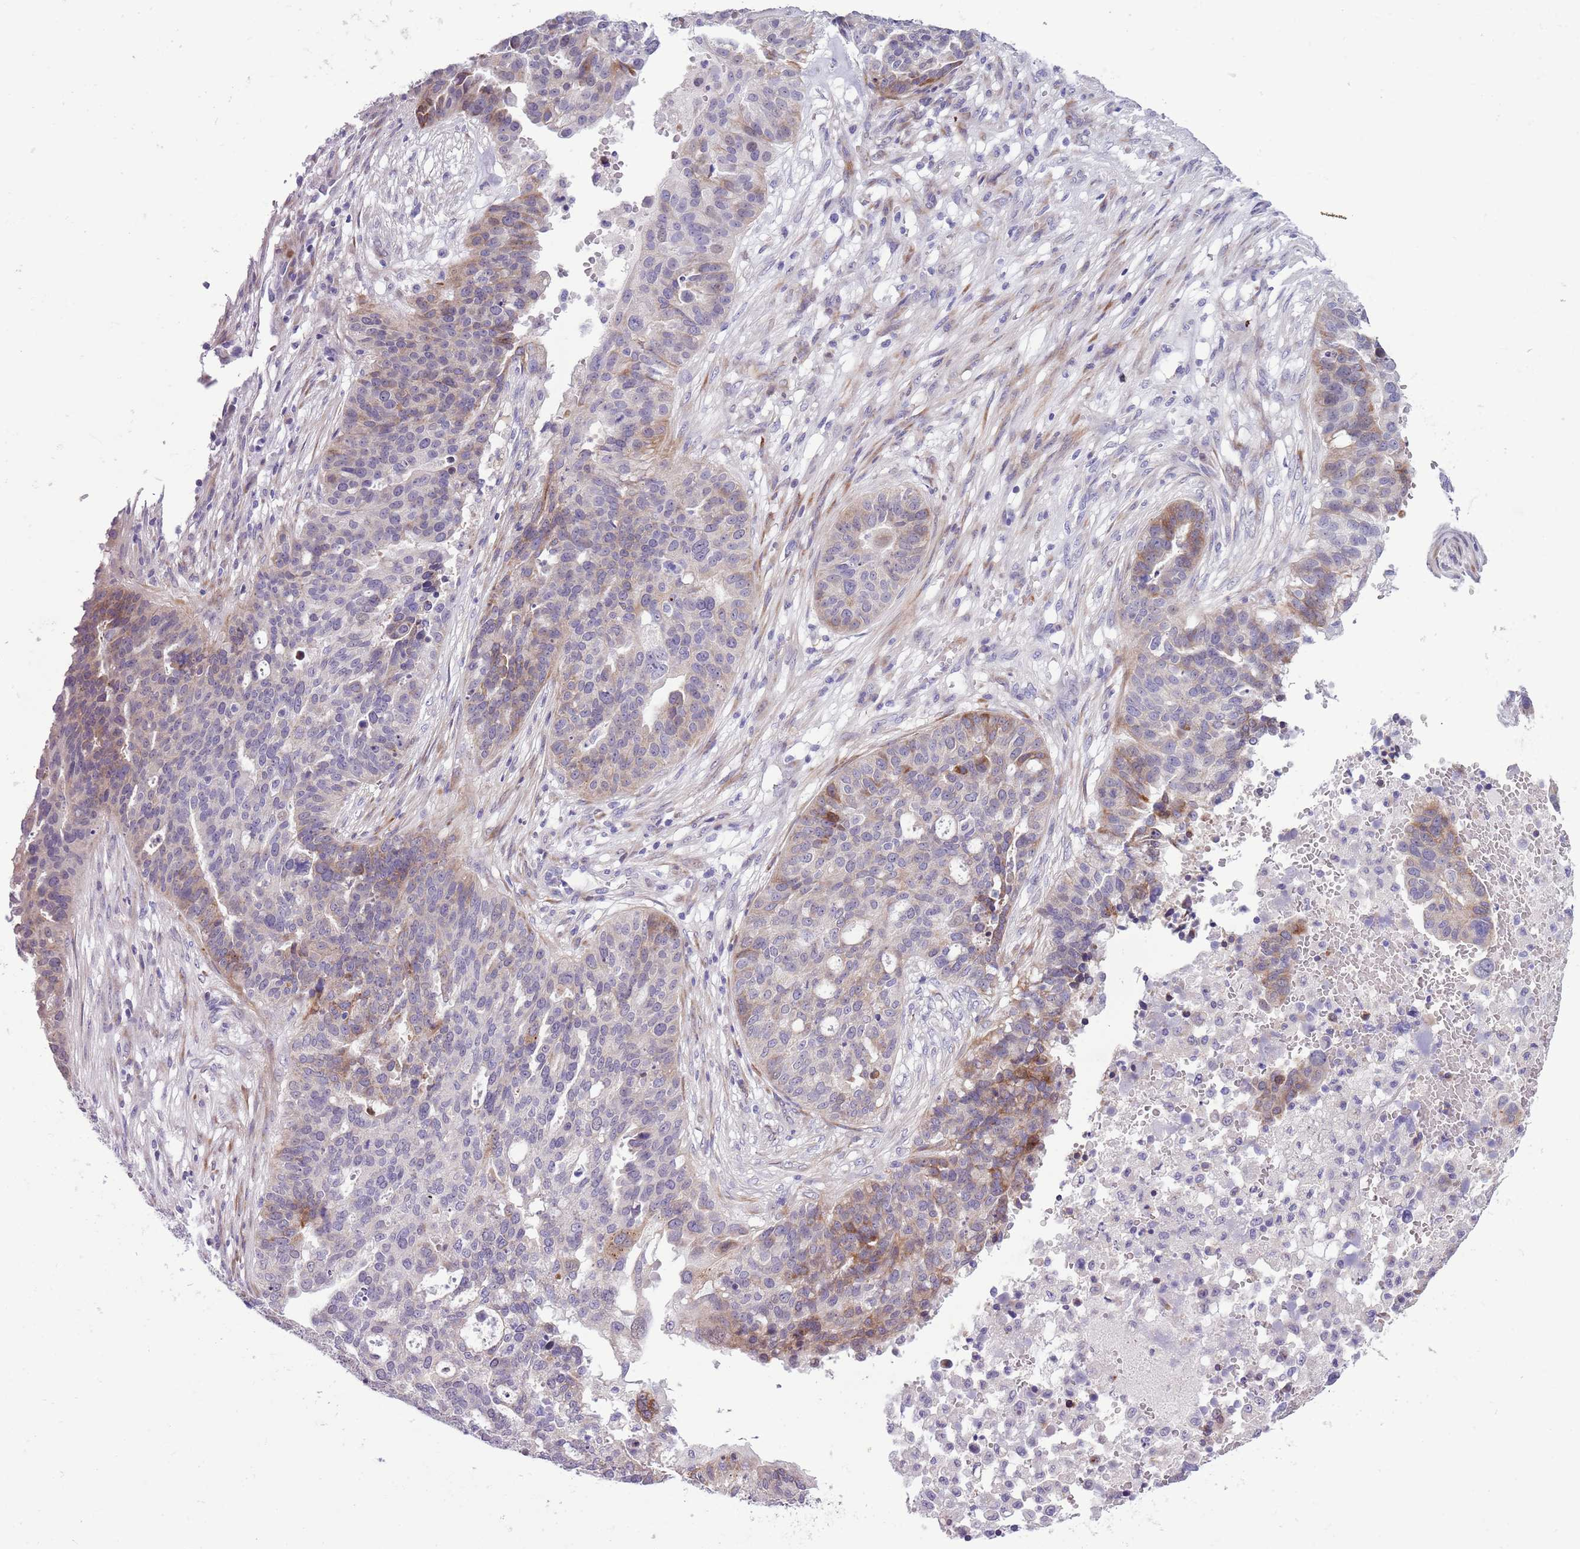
{"staining": {"intensity": "moderate", "quantity": "<25%", "location": "cytoplasmic/membranous"}, "tissue": "ovarian cancer", "cell_type": "Tumor cells", "image_type": "cancer", "snomed": [{"axis": "morphology", "description": "Cystadenocarcinoma, serous, NOS"}, {"axis": "topography", "description": "Ovary"}], "caption": "Protein staining of ovarian serous cystadenocarcinoma tissue reveals moderate cytoplasmic/membranous positivity in approximately <25% of tumor cells.", "gene": "MRPL32", "patient": {"sex": "female", "age": 59}}